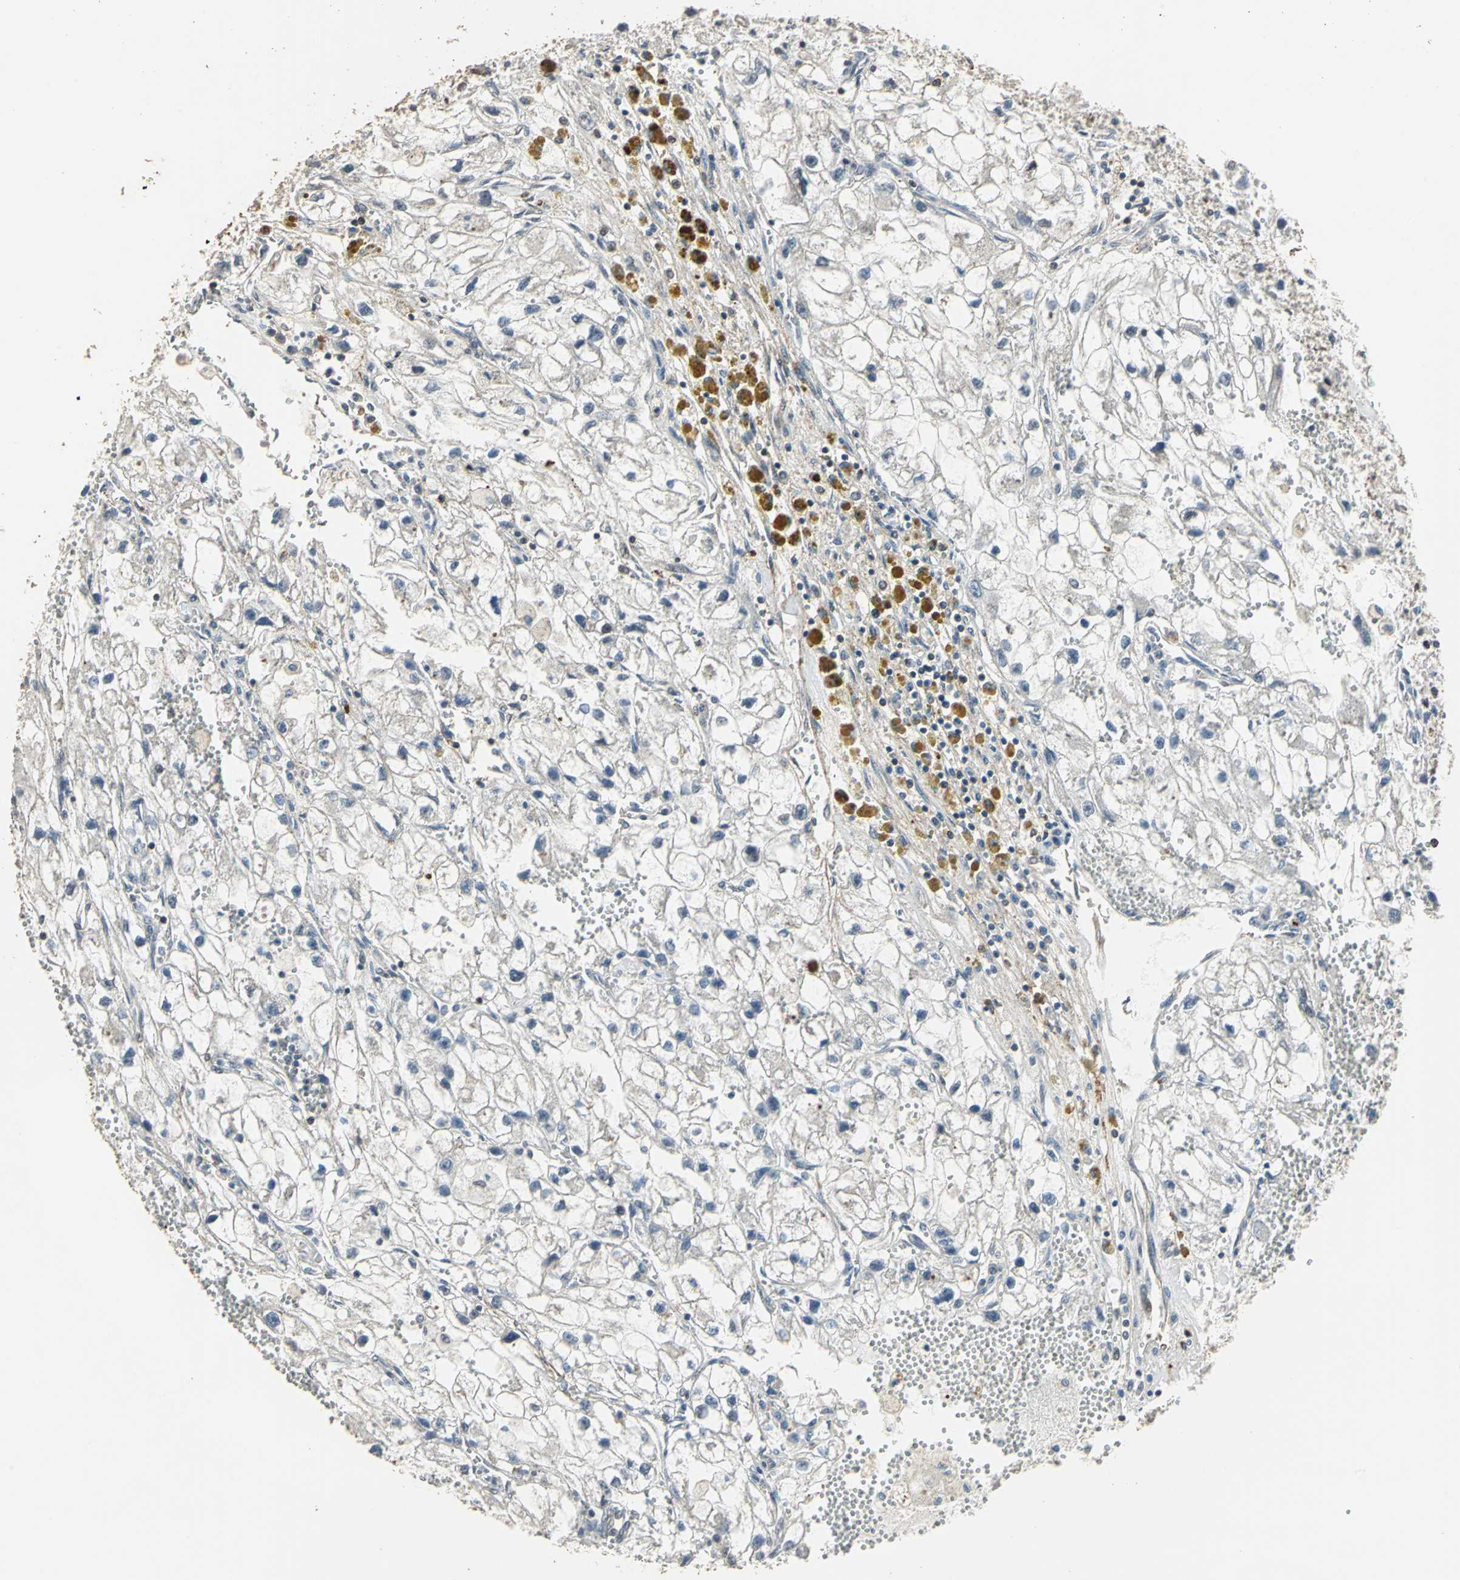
{"staining": {"intensity": "negative", "quantity": "none", "location": "none"}, "tissue": "renal cancer", "cell_type": "Tumor cells", "image_type": "cancer", "snomed": [{"axis": "morphology", "description": "Adenocarcinoma, NOS"}, {"axis": "topography", "description": "Kidney"}], "caption": "Tumor cells show no significant expression in renal cancer (adenocarcinoma).", "gene": "DNAJB4", "patient": {"sex": "female", "age": 70}}